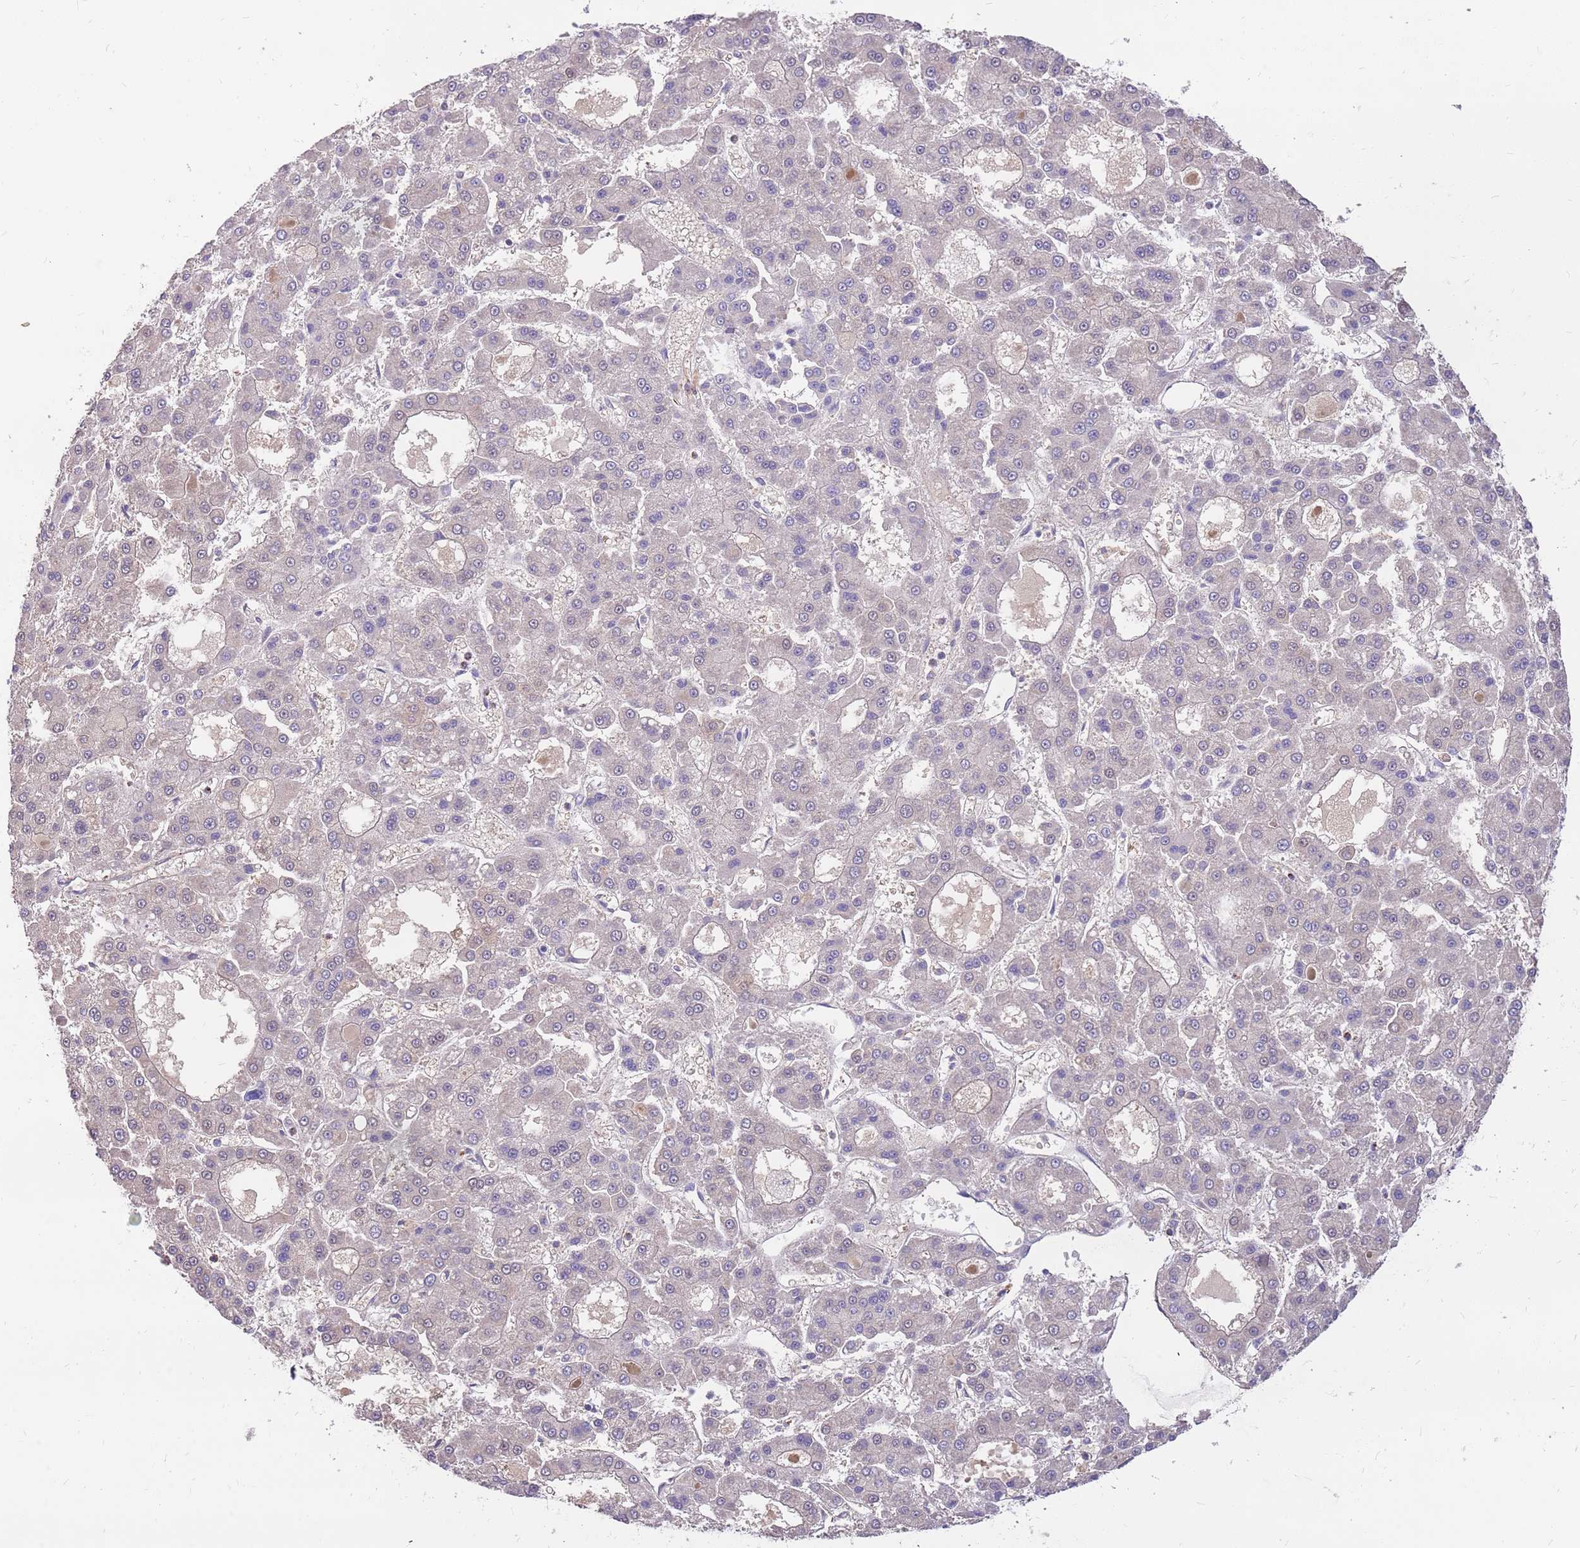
{"staining": {"intensity": "negative", "quantity": "none", "location": "none"}, "tissue": "liver cancer", "cell_type": "Tumor cells", "image_type": "cancer", "snomed": [{"axis": "morphology", "description": "Carcinoma, Hepatocellular, NOS"}, {"axis": "topography", "description": "Liver"}], "caption": "A histopathology image of human liver hepatocellular carcinoma is negative for staining in tumor cells.", "gene": "MVD", "patient": {"sex": "male", "age": 70}}